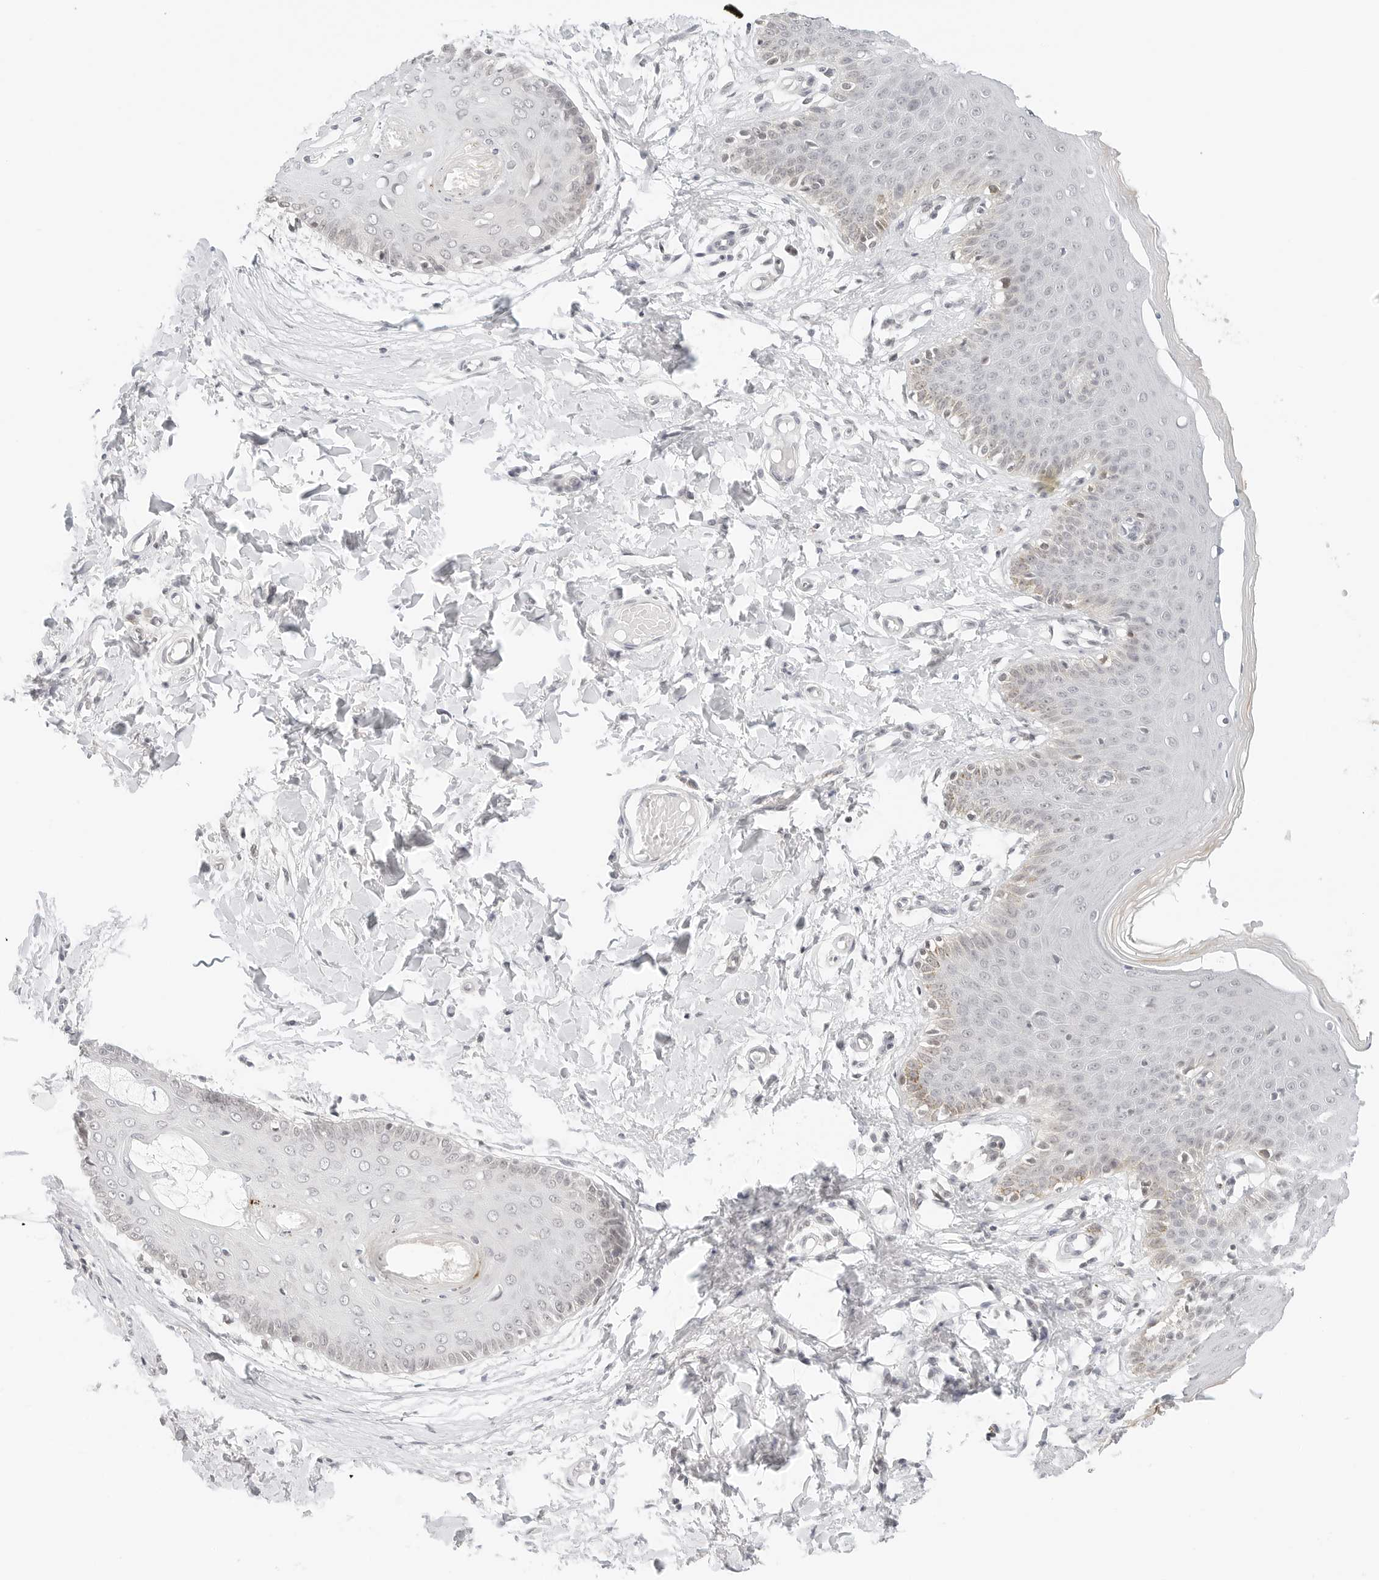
{"staining": {"intensity": "weak", "quantity": "25%-75%", "location": "nuclear"}, "tissue": "skin", "cell_type": "Epidermal cells", "image_type": "normal", "snomed": [{"axis": "morphology", "description": "Normal tissue, NOS"}, {"axis": "topography", "description": "Vulva"}], "caption": "Immunohistochemistry (IHC) of normal human skin reveals low levels of weak nuclear expression in about 25%-75% of epidermal cells. Using DAB (brown) and hematoxylin (blue) stains, captured at high magnification using brightfield microscopy.", "gene": "NEO1", "patient": {"sex": "female", "age": 66}}